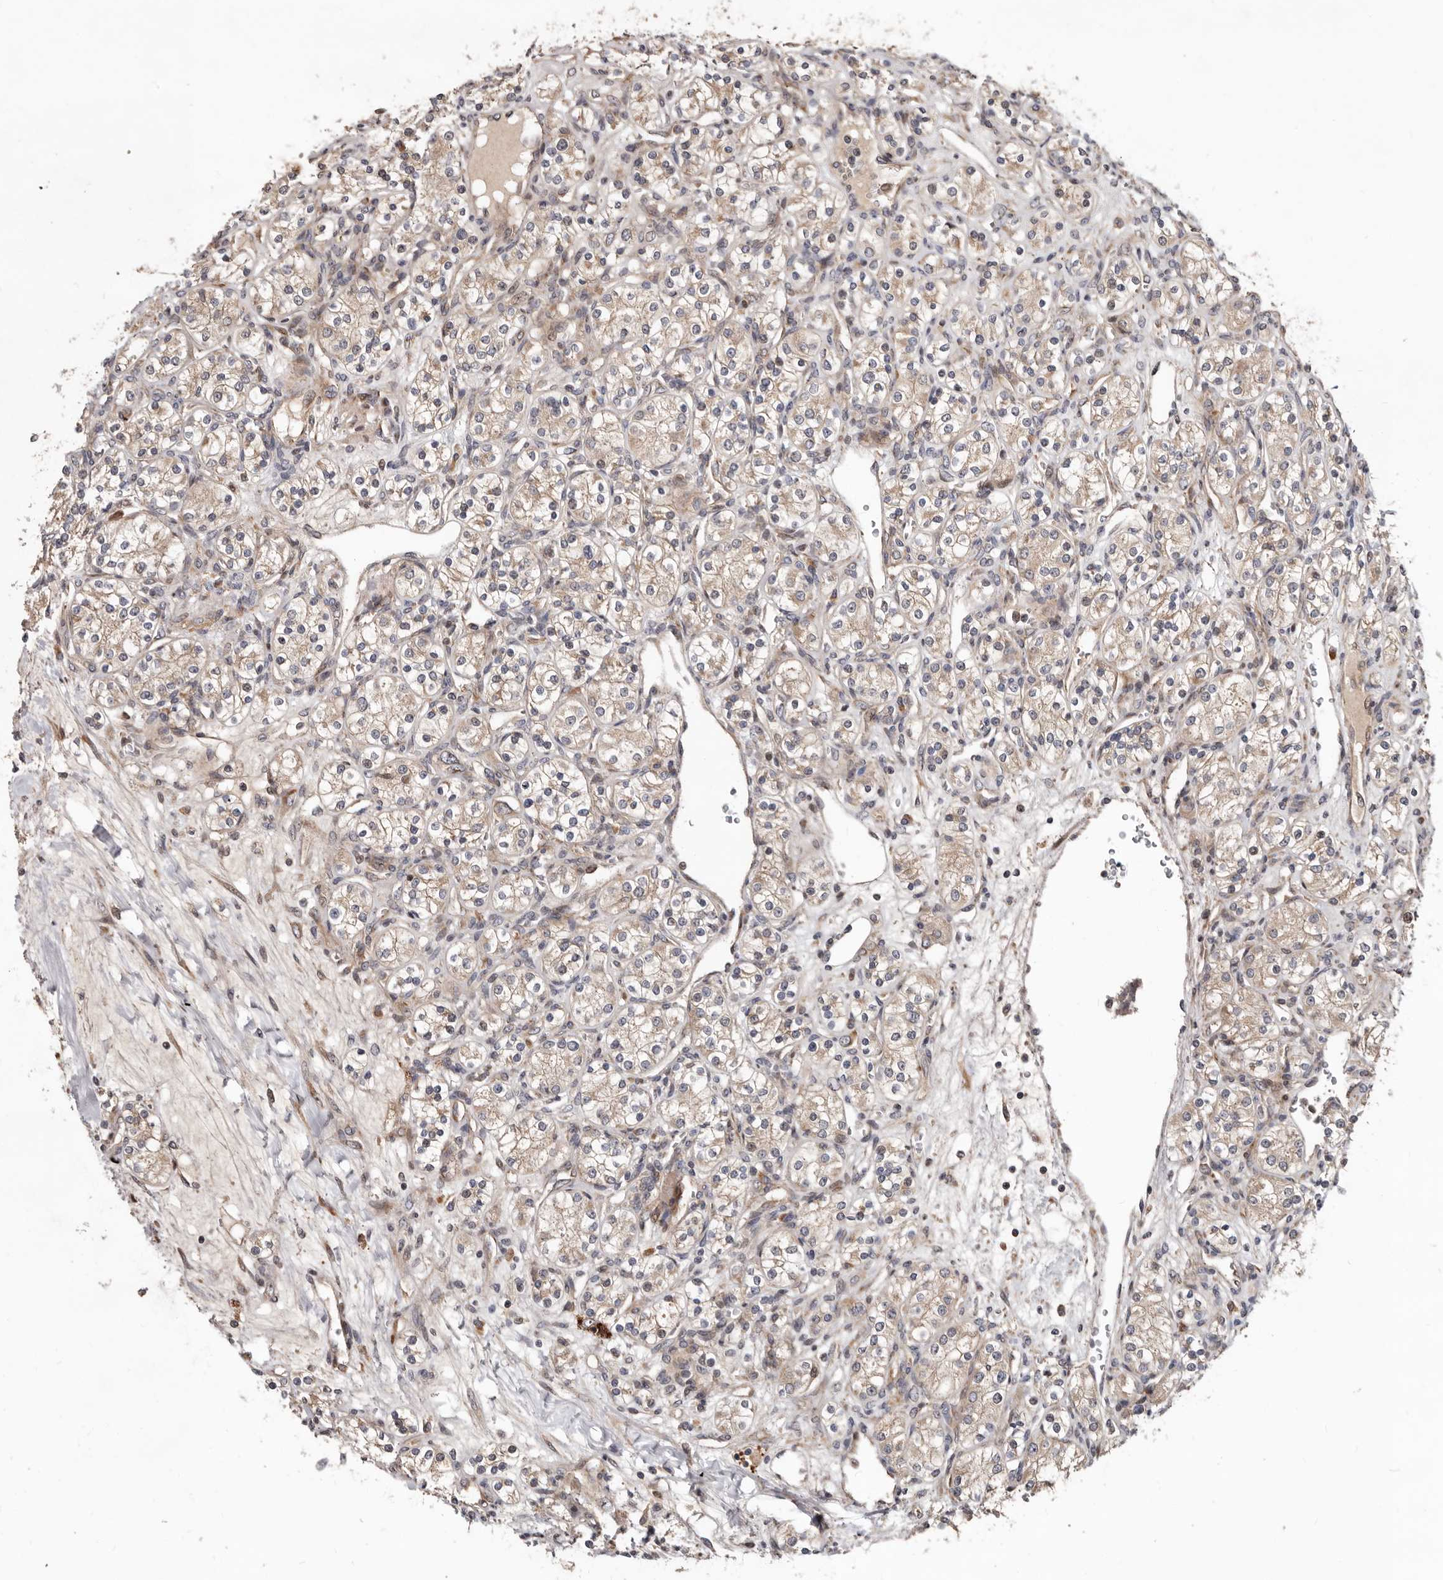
{"staining": {"intensity": "weak", "quantity": "<25%", "location": "cytoplasmic/membranous"}, "tissue": "renal cancer", "cell_type": "Tumor cells", "image_type": "cancer", "snomed": [{"axis": "morphology", "description": "Adenocarcinoma, NOS"}, {"axis": "topography", "description": "Kidney"}], "caption": "Tumor cells are negative for protein expression in human adenocarcinoma (renal).", "gene": "WEE2", "patient": {"sex": "male", "age": 77}}